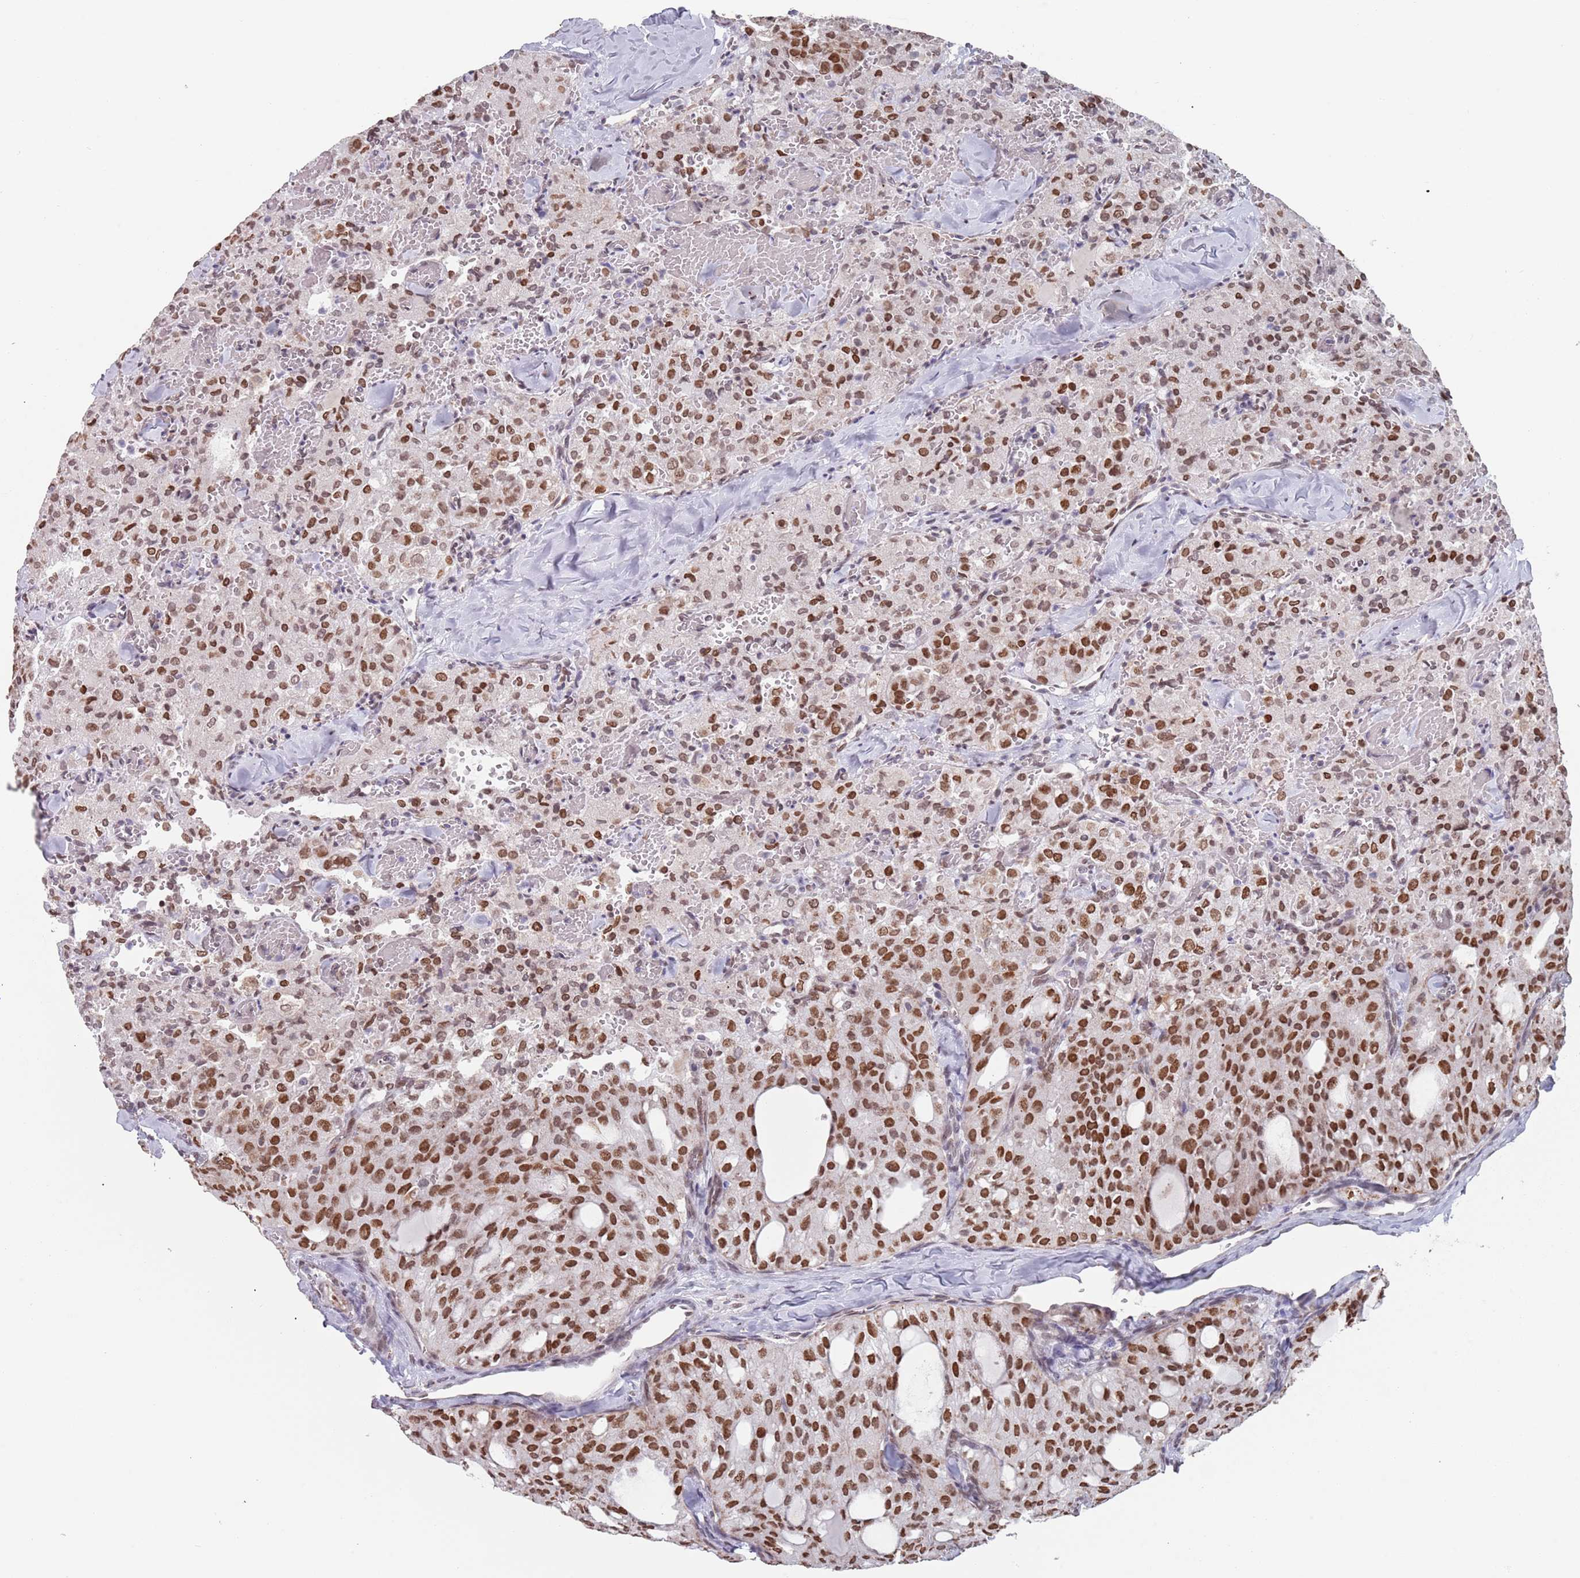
{"staining": {"intensity": "moderate", "quantity": ">75%", "location": "nuclear"}, "tissue": "thyroid cancer", "cell_type": "Tumor cells", "image_type": "cancer", "snomed": [{"axis": "morphology", "description": "Follicular adenoma carcinoma, NOS"}, {"axis": "topography", "description": "Thyroid gland"}], "caption": "Moderate nuclear positivity is seen in about >75% of tumor cells in thyroid cancer. (DAB IHC, brown staining for protein, blue staining for nuclei).", "gene": "MFSD12", "patient": {"sex": "male", "age": 75}}